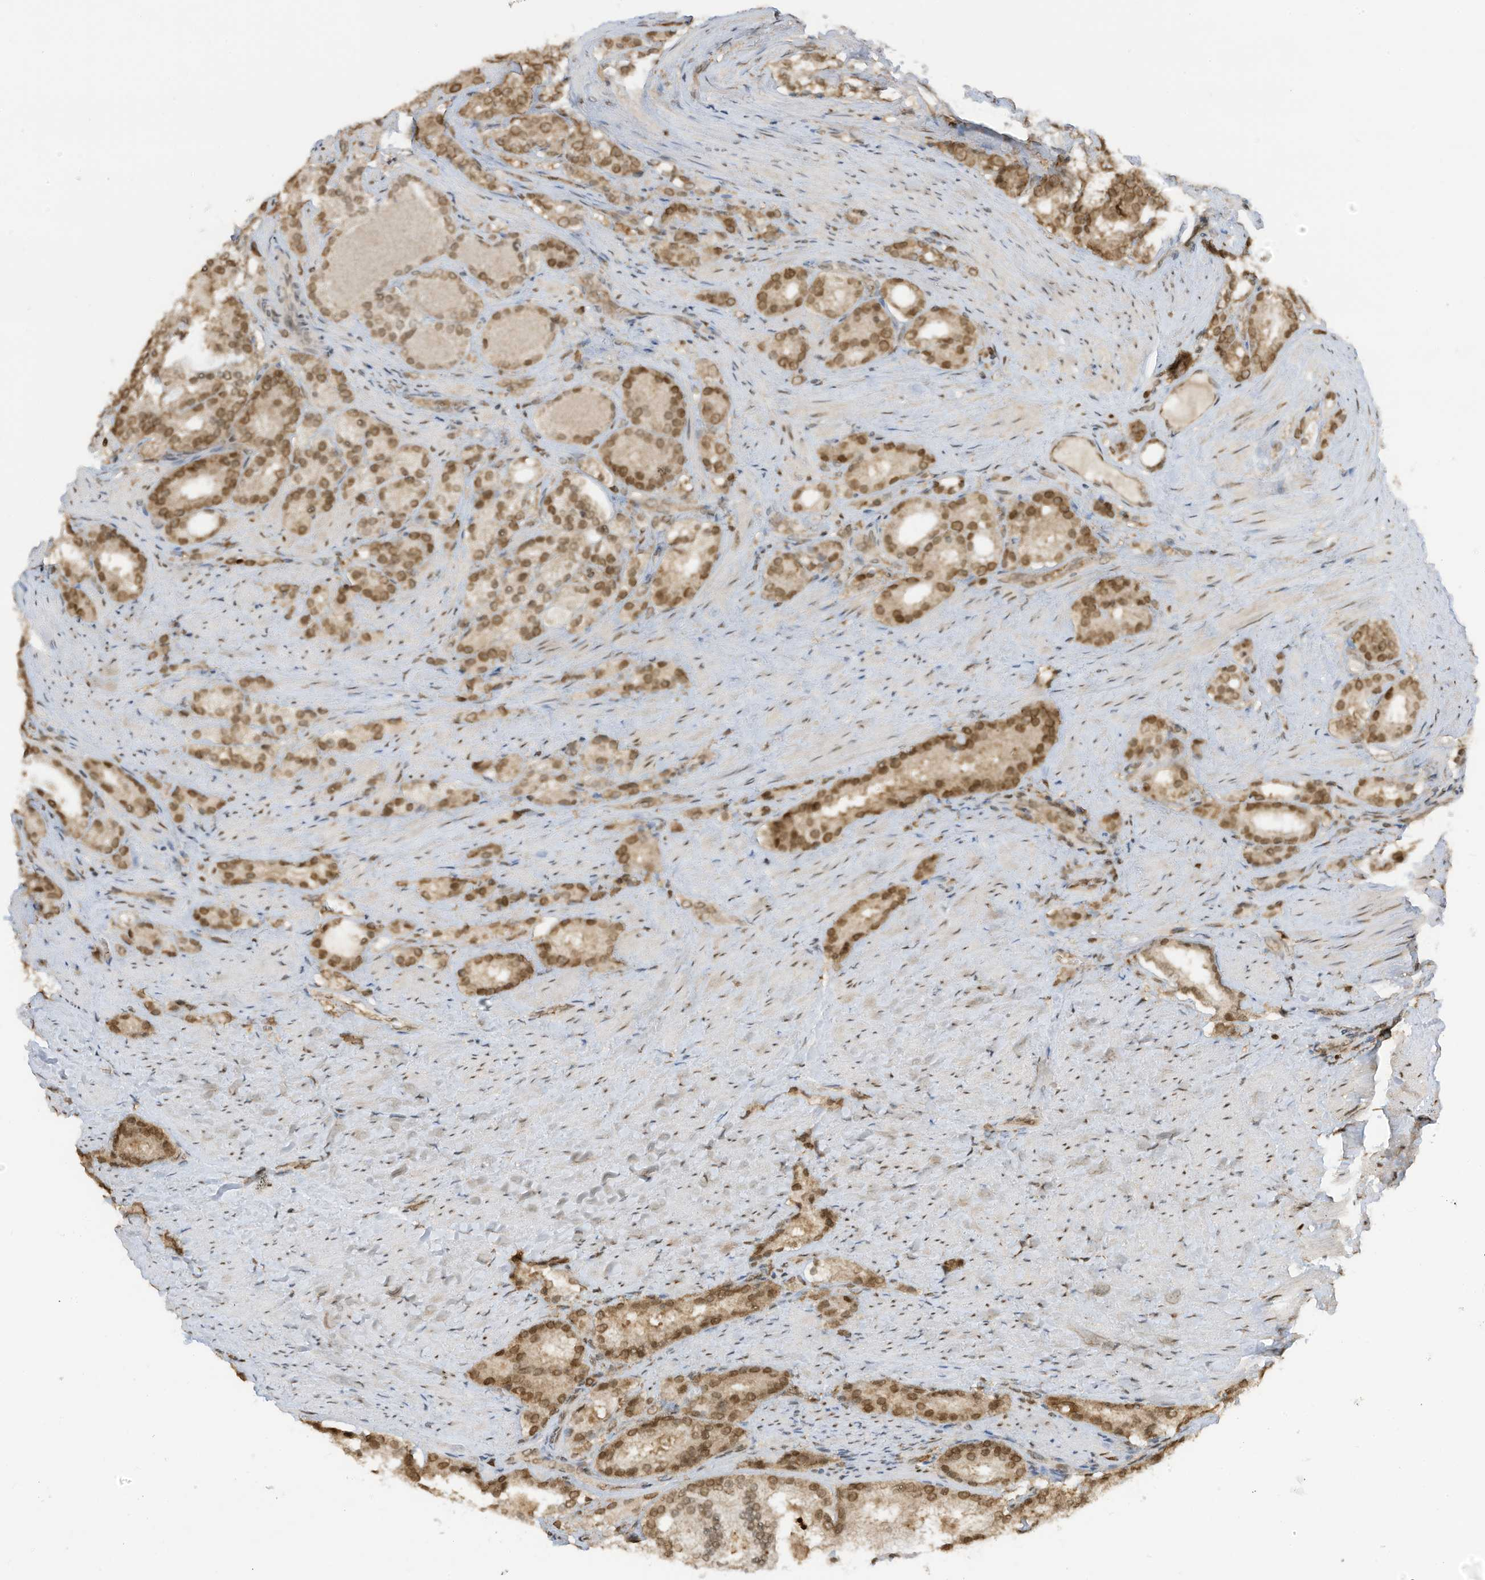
{"staining": {"intensity": "moderate", "quantity": ">75%", "location": "nuclear"}, "tissue": "prostate cancer", "cell_type": "Tumor cells", "image_type": "cancer", "snomed": [{"axis": "morphology", "description": "Adenocarcinoma, High grade"}, {"axis": "topography", "description": "Prostate"}], "caption": "A brown stain highlights moderate nuclear staining of a protein in prostate high-grade adenocarcinoma tumor cells. The protein is shown in brown color, while the nuclei are stained blue.", "gene": "KPNB1", "patient": {"sex": "male", "age": 60}}